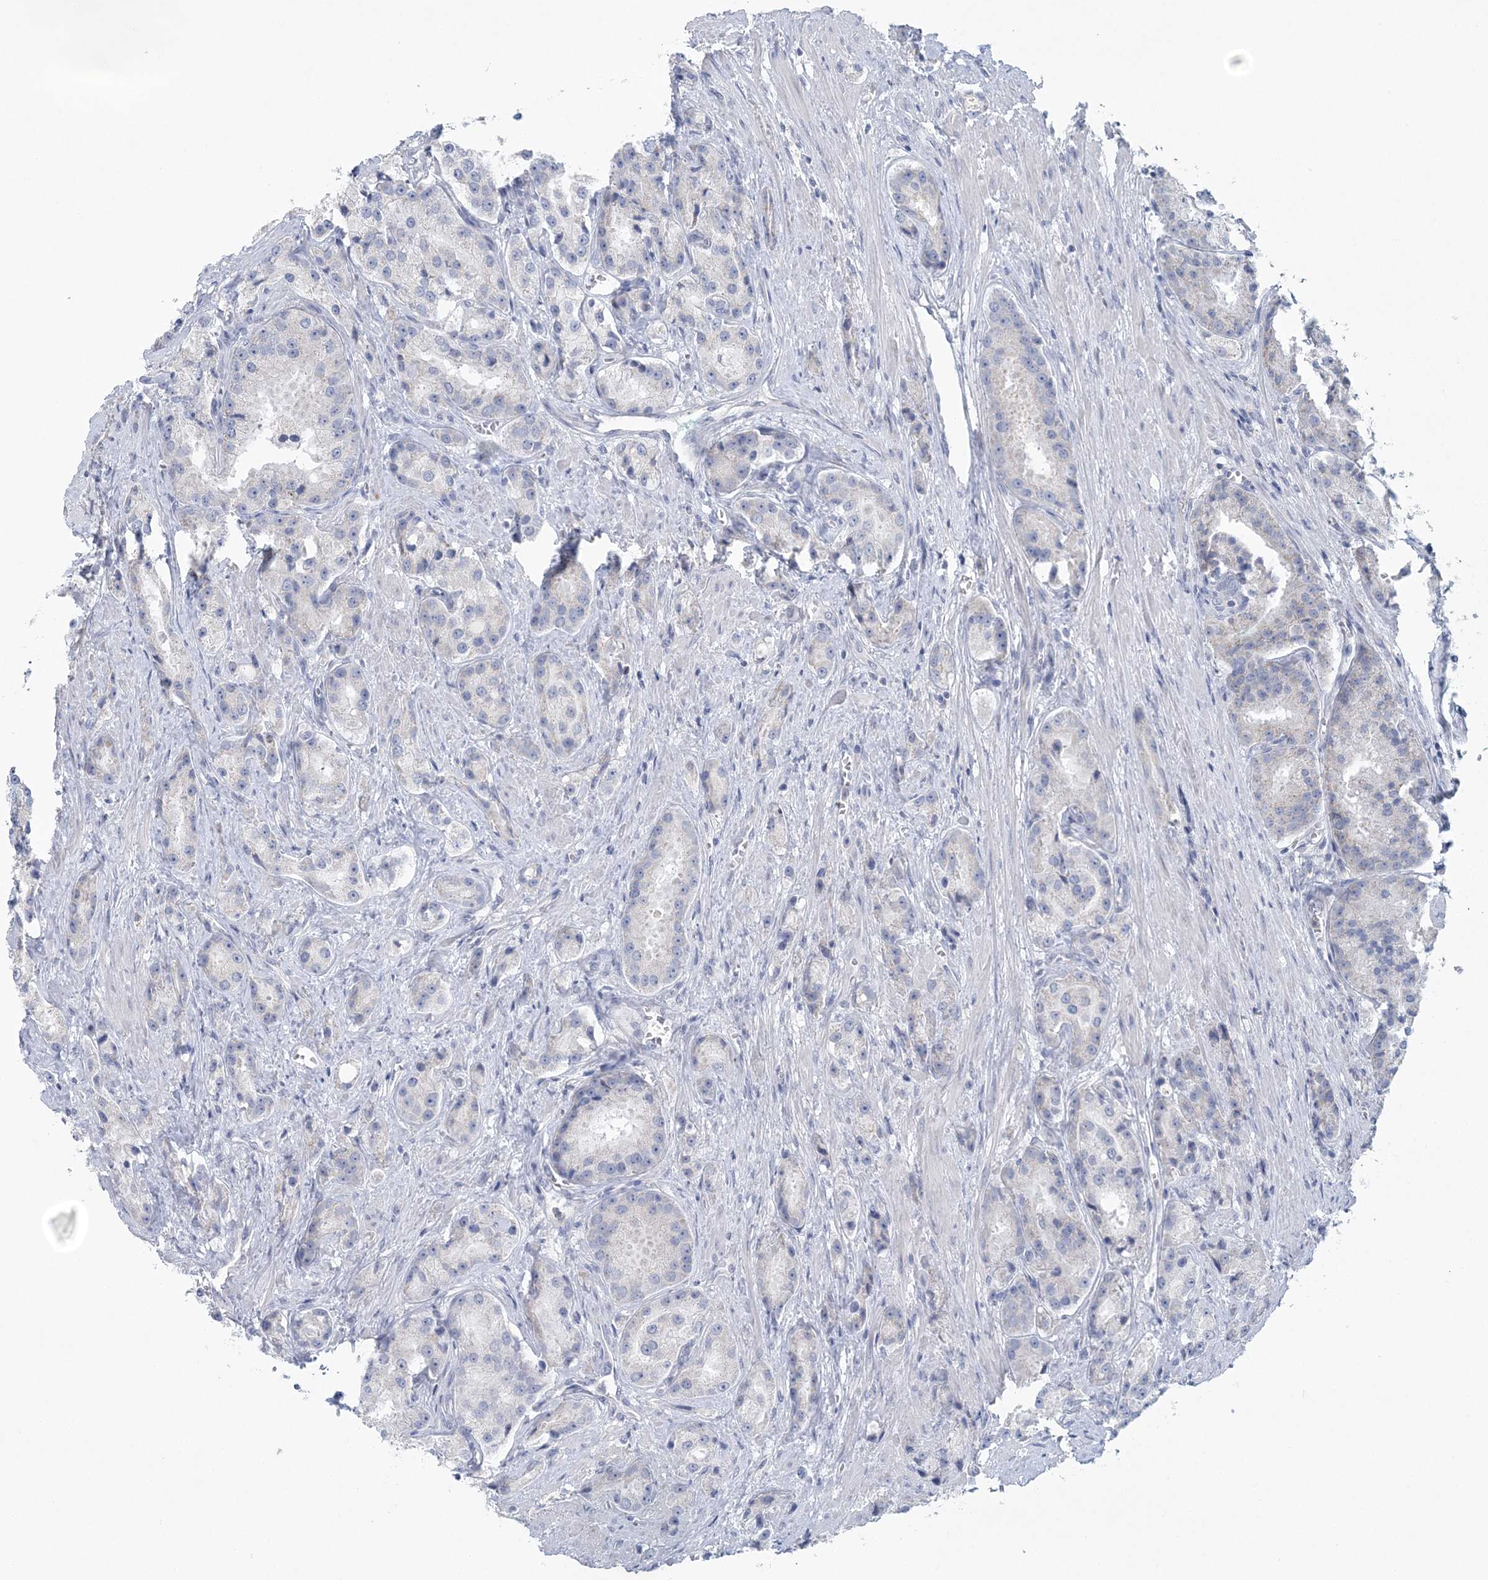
{"staining": {"intensity": "negative", "quantity": "none", "location": "none"}, "tissue": "prostate cancer", "cell_type": "Tumor cells", "image_type": "cancer", "snomed": [{"axis": "morphology", "description": "Adenocarcinoma, High grade"}, {"axis": "topography", "description": "Prostate"}], "caption": "Immunohistochemistry (IHC) image of human high-grade adenocarcinoma (prostate) stained for a protein (brown), which reveals no staining in tumor cells.", "gene": "NIPAL1", "patient": {"sex": "male", "age": 60}}